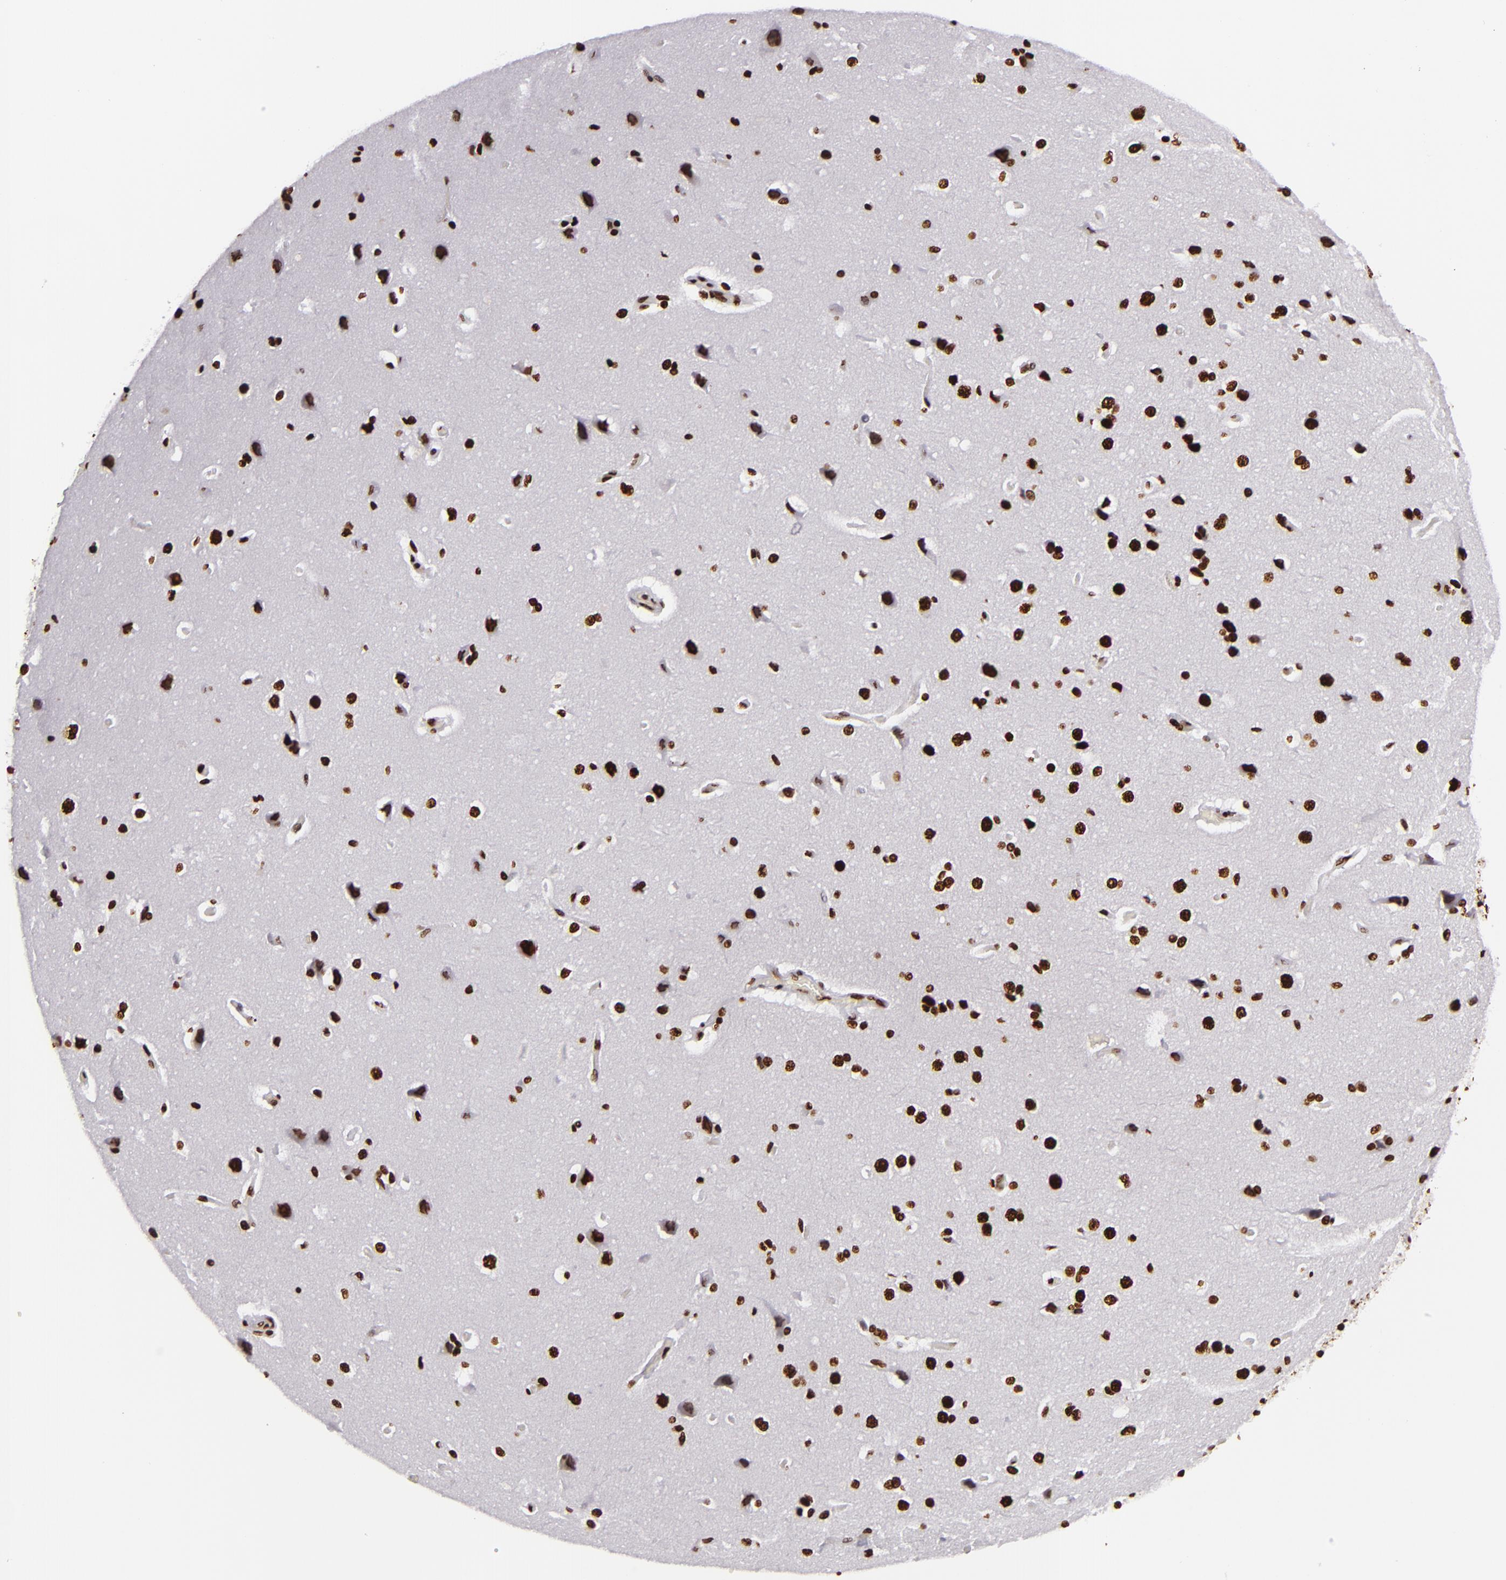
{"staining": {"intensity": "strong", "quantity": ">75%", "location": "nuclear"}, "tissue": "cerebral cortex", "cell_type": "Endothelial cells", "image_type": "normal", "snomed": [{"axis": "morphology", "description": "Normal tissue, NOS"}, {"axis": "topography", "description": "Cerebral cortex"}], "caption": "This is an image of immunohistochemistry (IHC) staining of normal cerebral cortex, which shows strong positivity in the nuclear of endothelial cells.", "gene": "SAFB", "patient": {"sex": "female", "age": 45}}